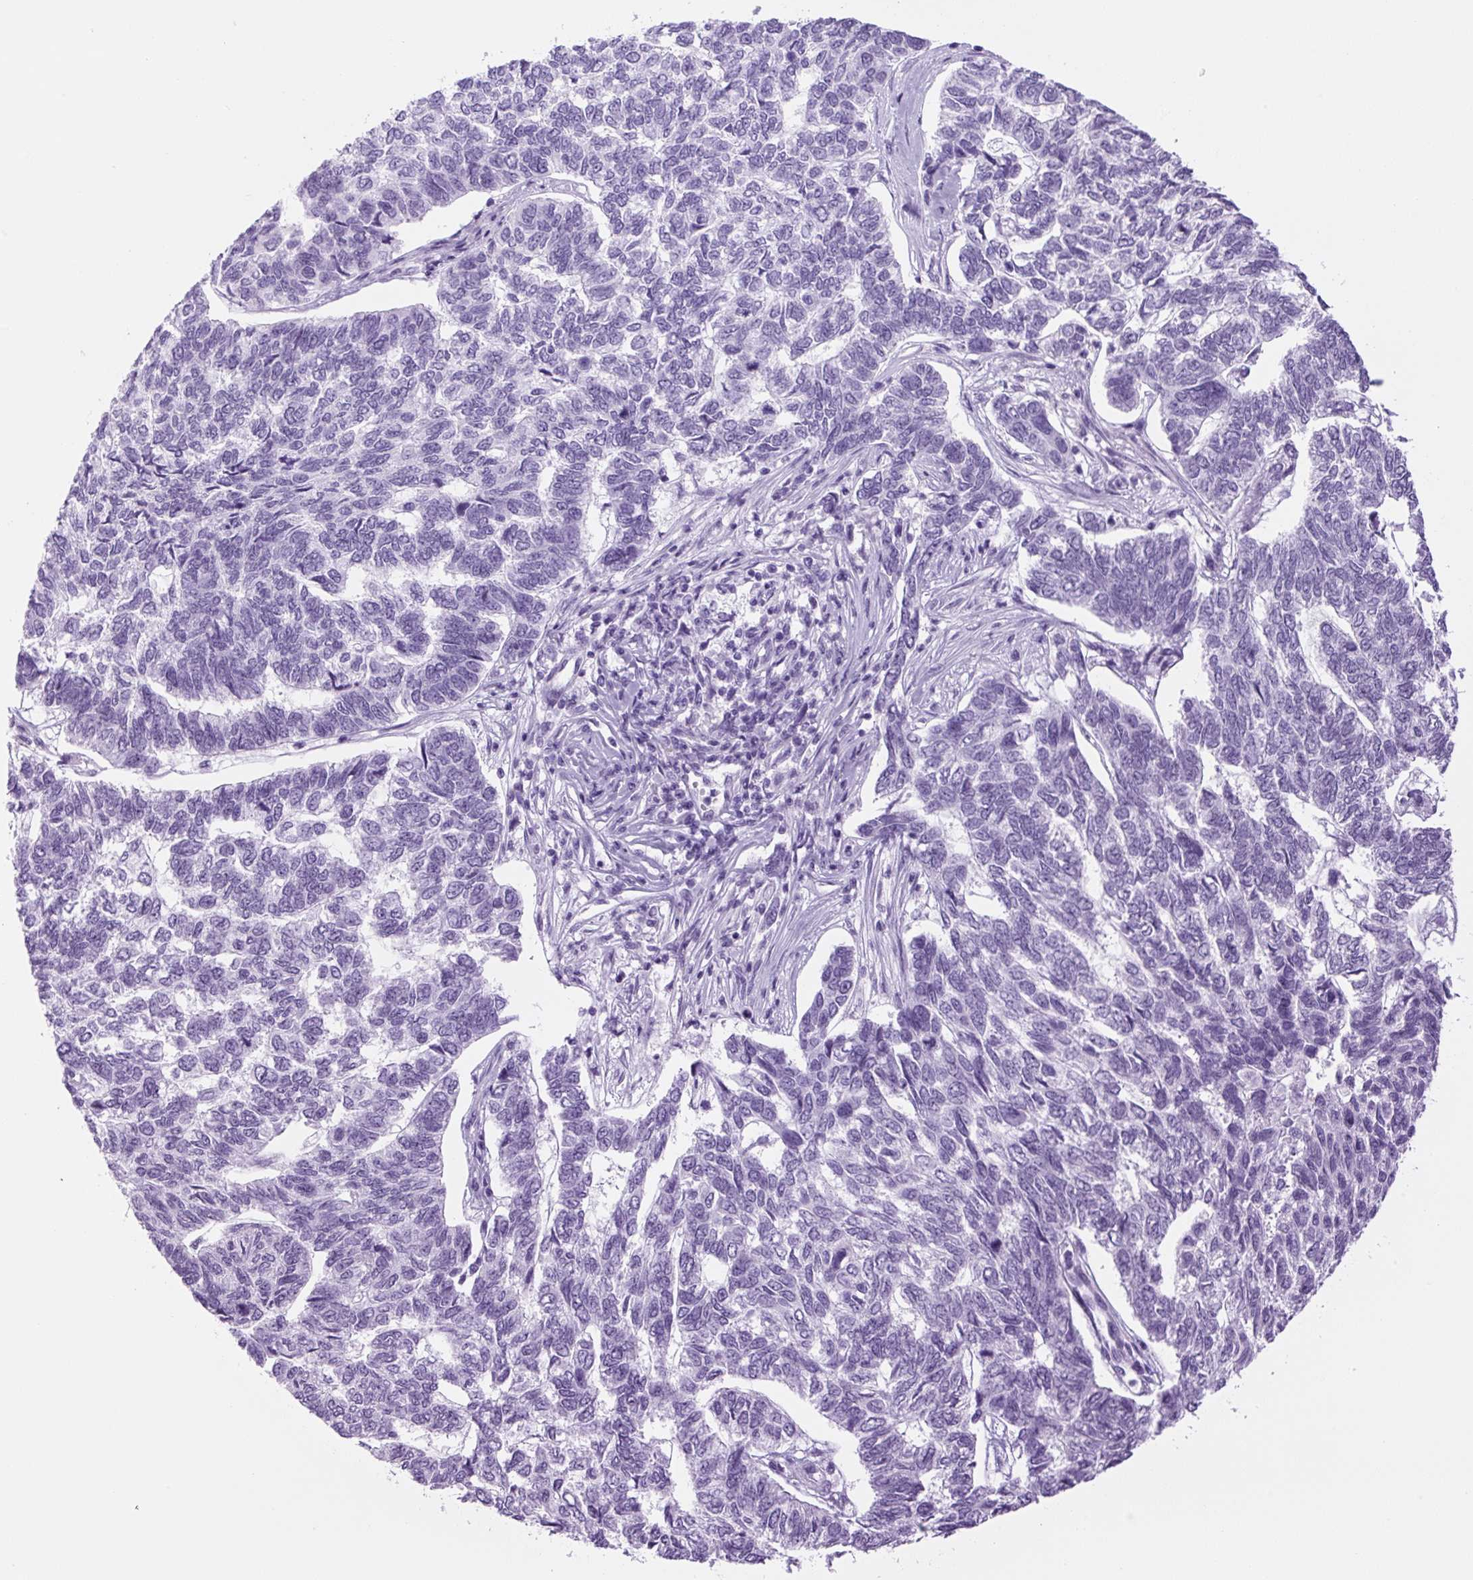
{"staining": {"intensity": "negative", "quantity": "none", "location": "none"}, "tissue": "skin cancer", "cell_type": "Tumor cells", "image_type": "cancer", "snomed": [{"axis": "morphology", "description": "Basal cell carcinoma"}, {"axis": "topography", "description": "Skin"}], "caption": "Tumor cells show no significant staining in skin basal cell carcinoma. (IHC, brightfield microscopy, high magnification).", "gene": "RSPO4", "patient": {"sex": "female", "age": 65}}